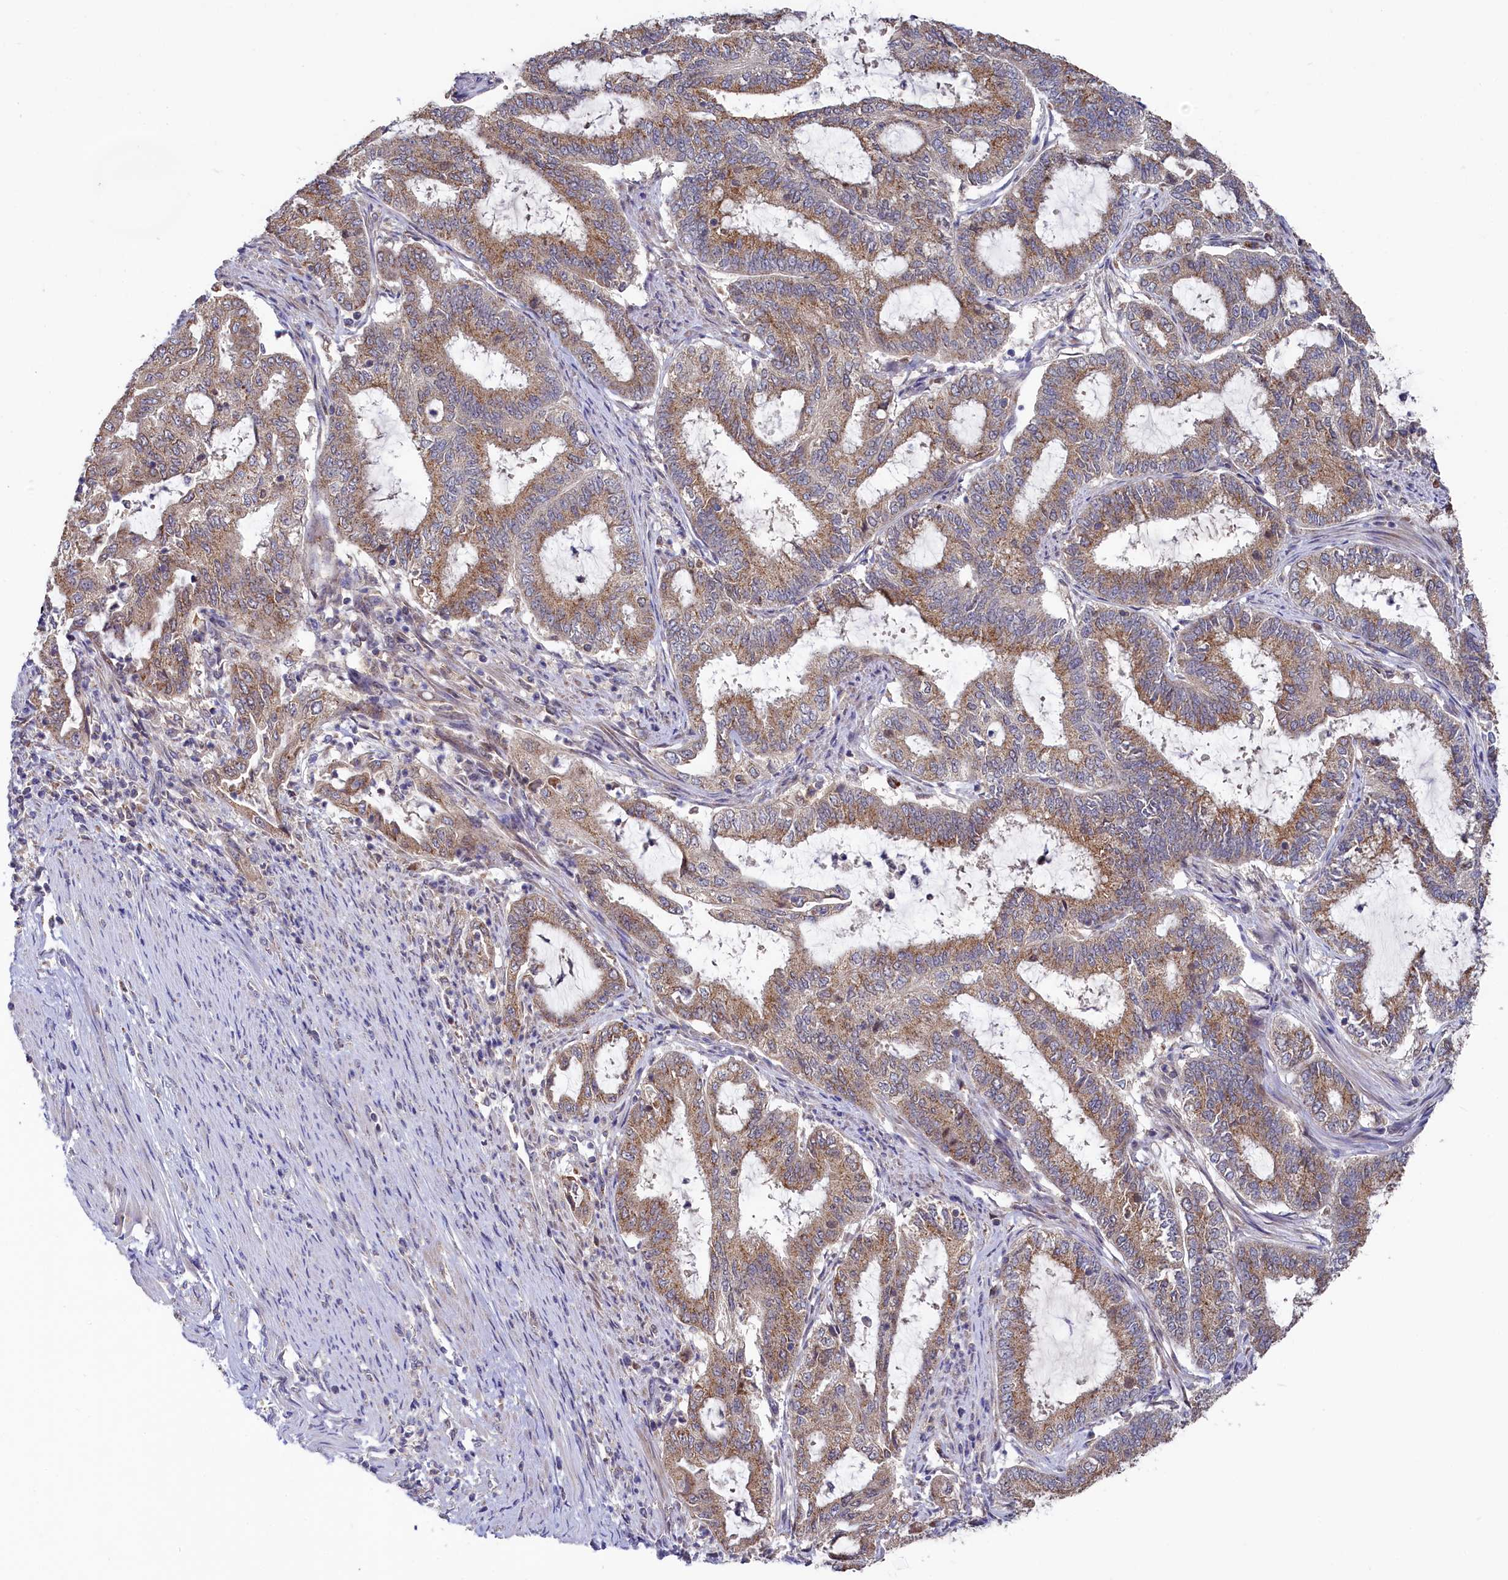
{"staining": {"intensity": "moderate", "quantity": ">75%", "location": "cytoplasmic/membranous"}, "tissue": "endometrial cancer", "cell_type": "Tumor cells", "image_type": "cancer", "snomed": [{"axis": "morphology", "description": "Adenocarcinoma, NOS"}, {"axis": "topography", "description": "Endometrium"}], "caption": "Human endometrial cancer stained with a protein marker displays moderate staining in tumor cells.", "gene": "SPINK9", "patient": {"sex": "female", "age": 51}}